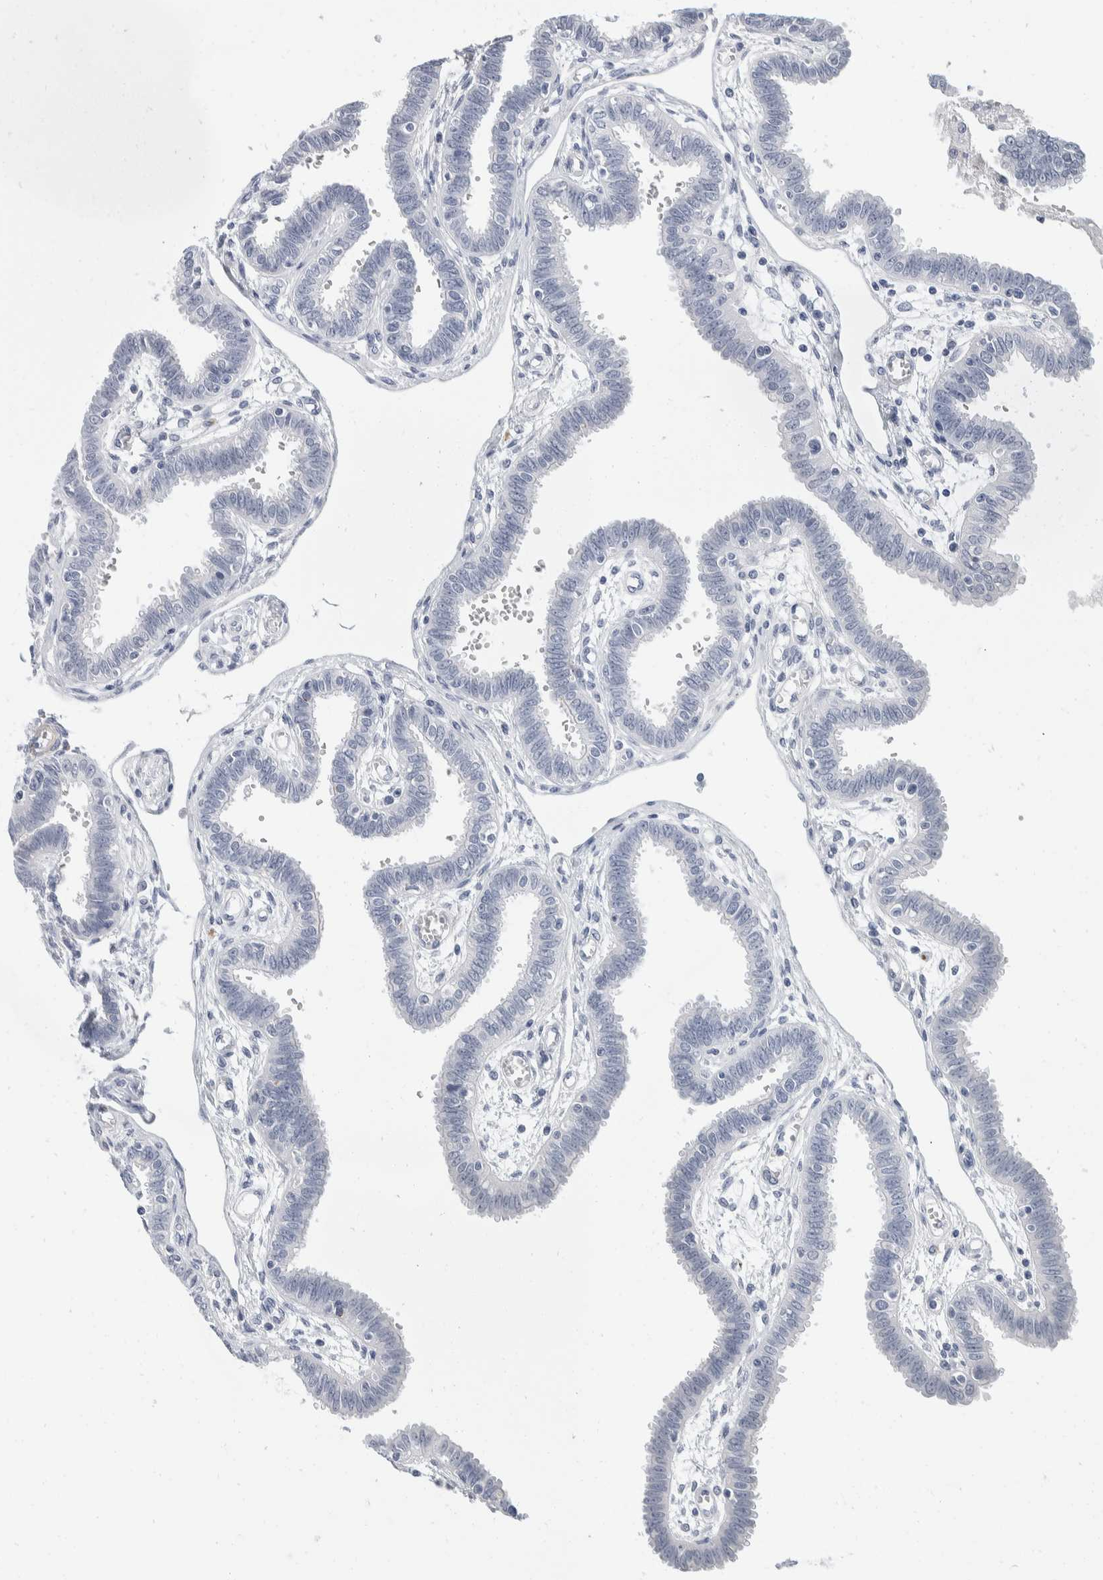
{"staining": {"intensity": "negative", "quantity": "none", "location": "none"}, "tissue": "fallopian tube", "cell_type": "Glandular cells", "image_type": "normal", "snomed": [{"axis": "morphology", "description": "Normal tissue, NOS"}, {"axis": "topography", "description": "Fallopian tube"}], "caption": "Glandular cells show no significant positivity in unremarkable fallopian tube. (Brightfield microscopy of DAB IHC at high magnification).", "gene": "CATSPERD", "patient": {"sex": "female", "age": 32}}